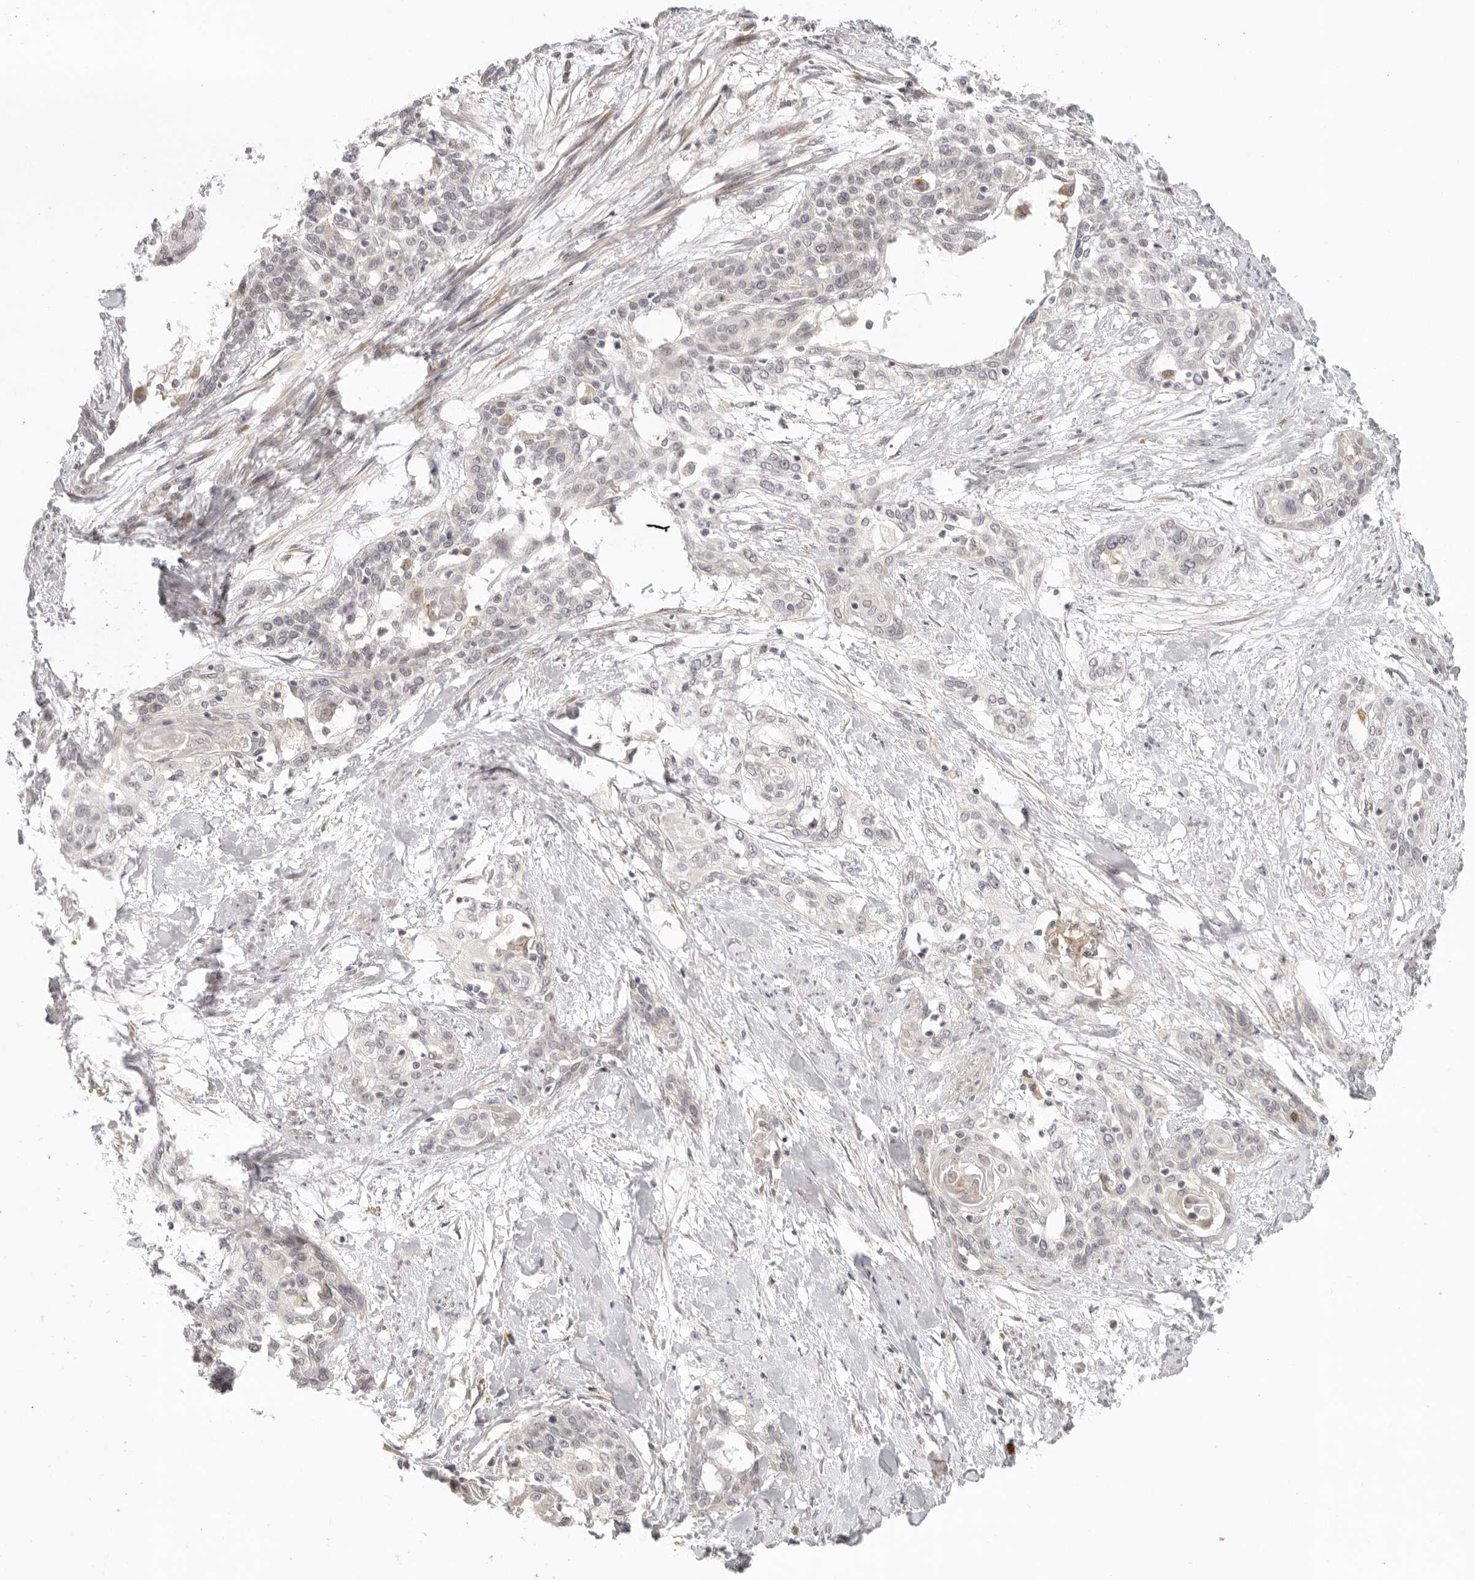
{"staining": {"intensity": "weak", "quantity": "<25%", "location": "nuclear"}, "tissue": "cervical cancer", "cell_type": "Tumor cells", "image_type": "cancer", "snomed": [{"axis": "morphology", "description": "Squamous cell carcinoma, NOS"}, {"axis": "topography", "description": "Cervix"}], "caption": "Human squamous cell carcinoma (cervical) stained for a protein using immunohistochemistry shows no staining in tumor cells.", "gene": "AHDC1", "patient": {"sex": "female", "age": 57}}